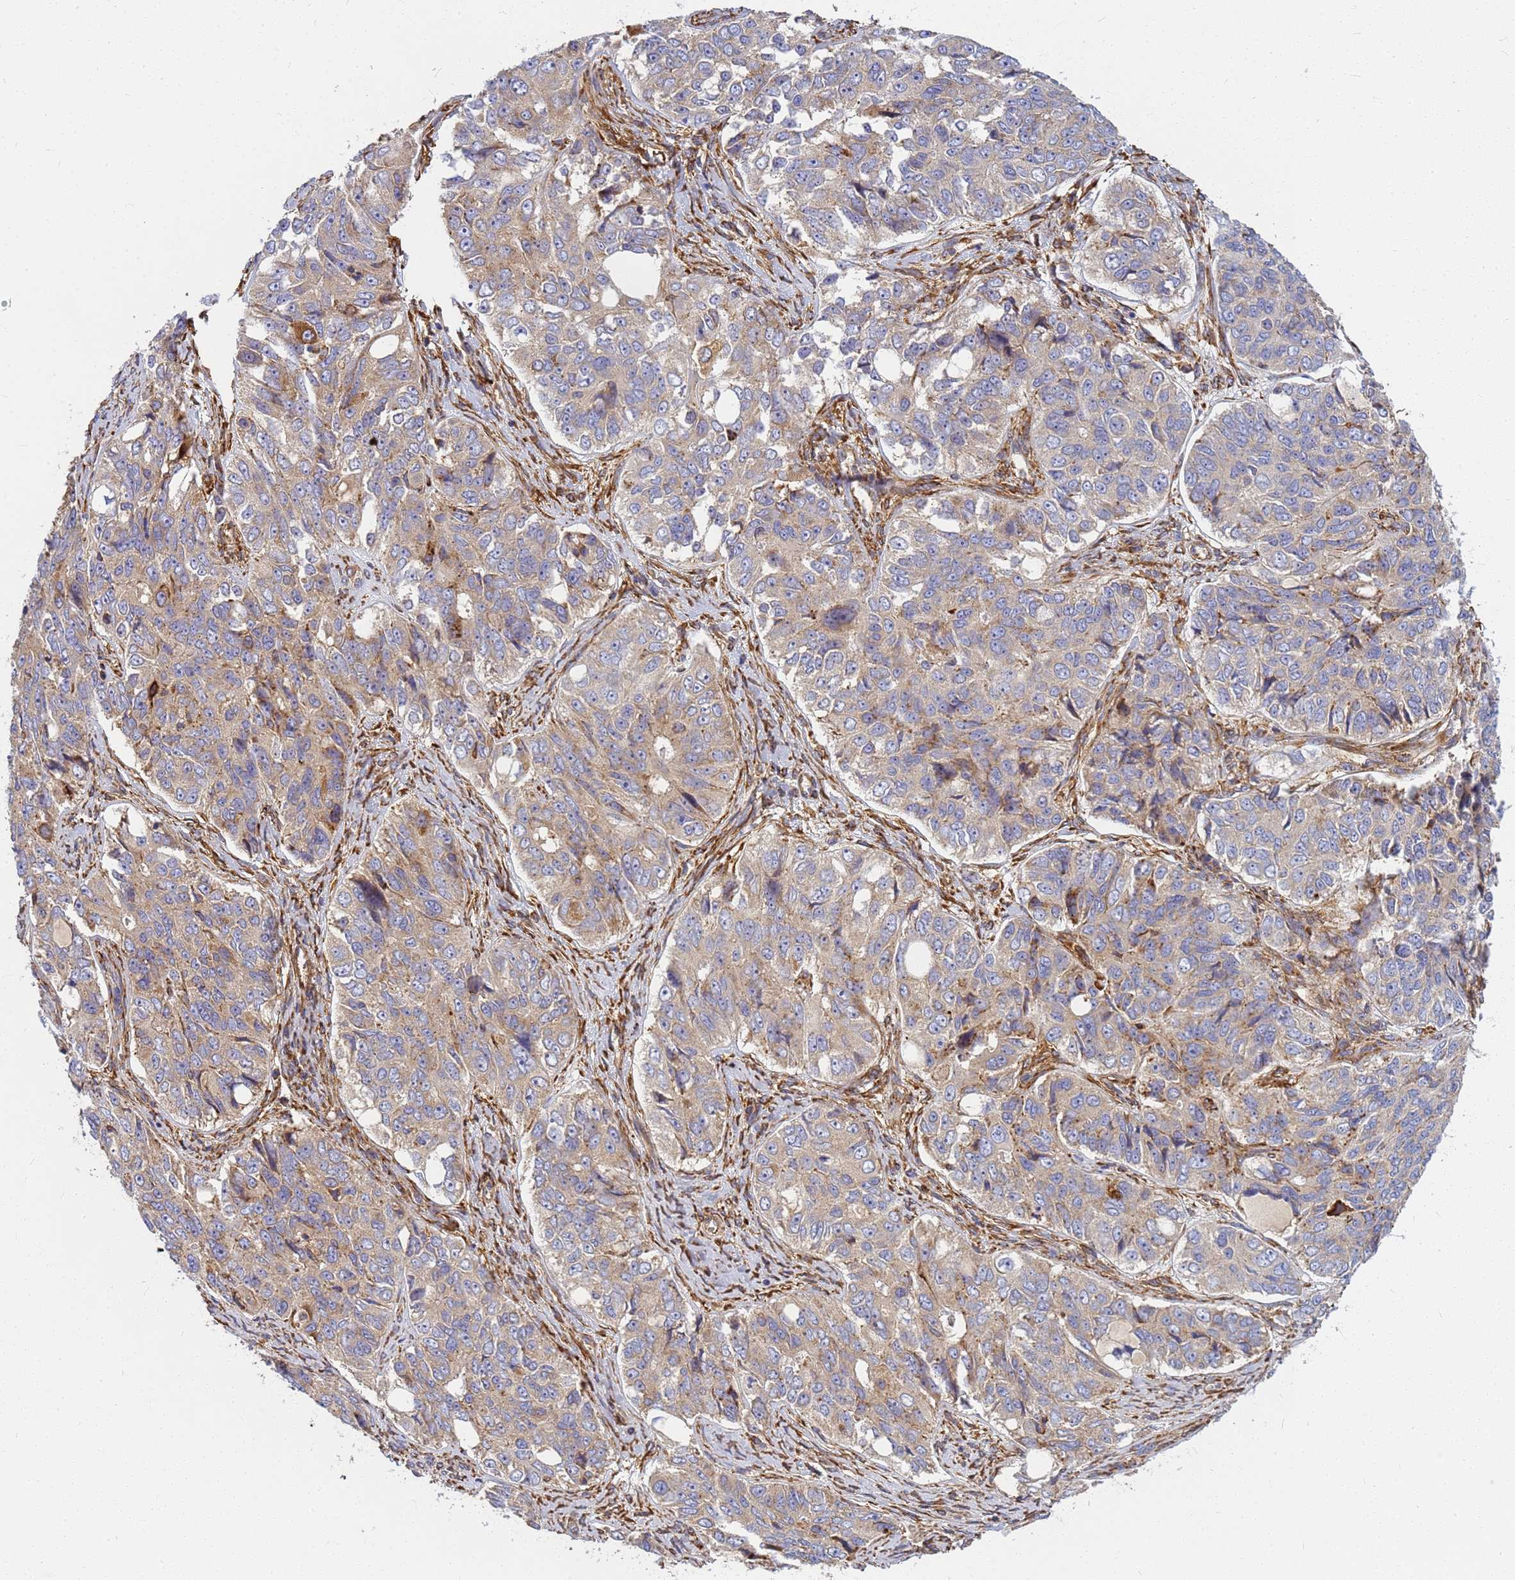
{"staining": {"intensity": "weak", "quantity": "25%-75%", "location": "cytoplasmic/membranous"}, "tissue": "ovarian cancer", "cell_type": "Tumor cells", "image_type": "cancer", "snomed": [{"axis": "morphology", "description": "Carcinoma, endometroid"}, {"axis": "topography", "description": "Ovary"}], "caption": "Immunohistochemistry histopathology image of neoplastic tissue: ovarian endometroid carcinoma stained using IHC displays low levels of weak protein expression localized specifically in the cytoplasmic/membranous of tumor cells, appearing as a cytoplasmic/membranous brown color.", "gene": "C2CD5", "patient": {"sex": "female", "age": 51}}